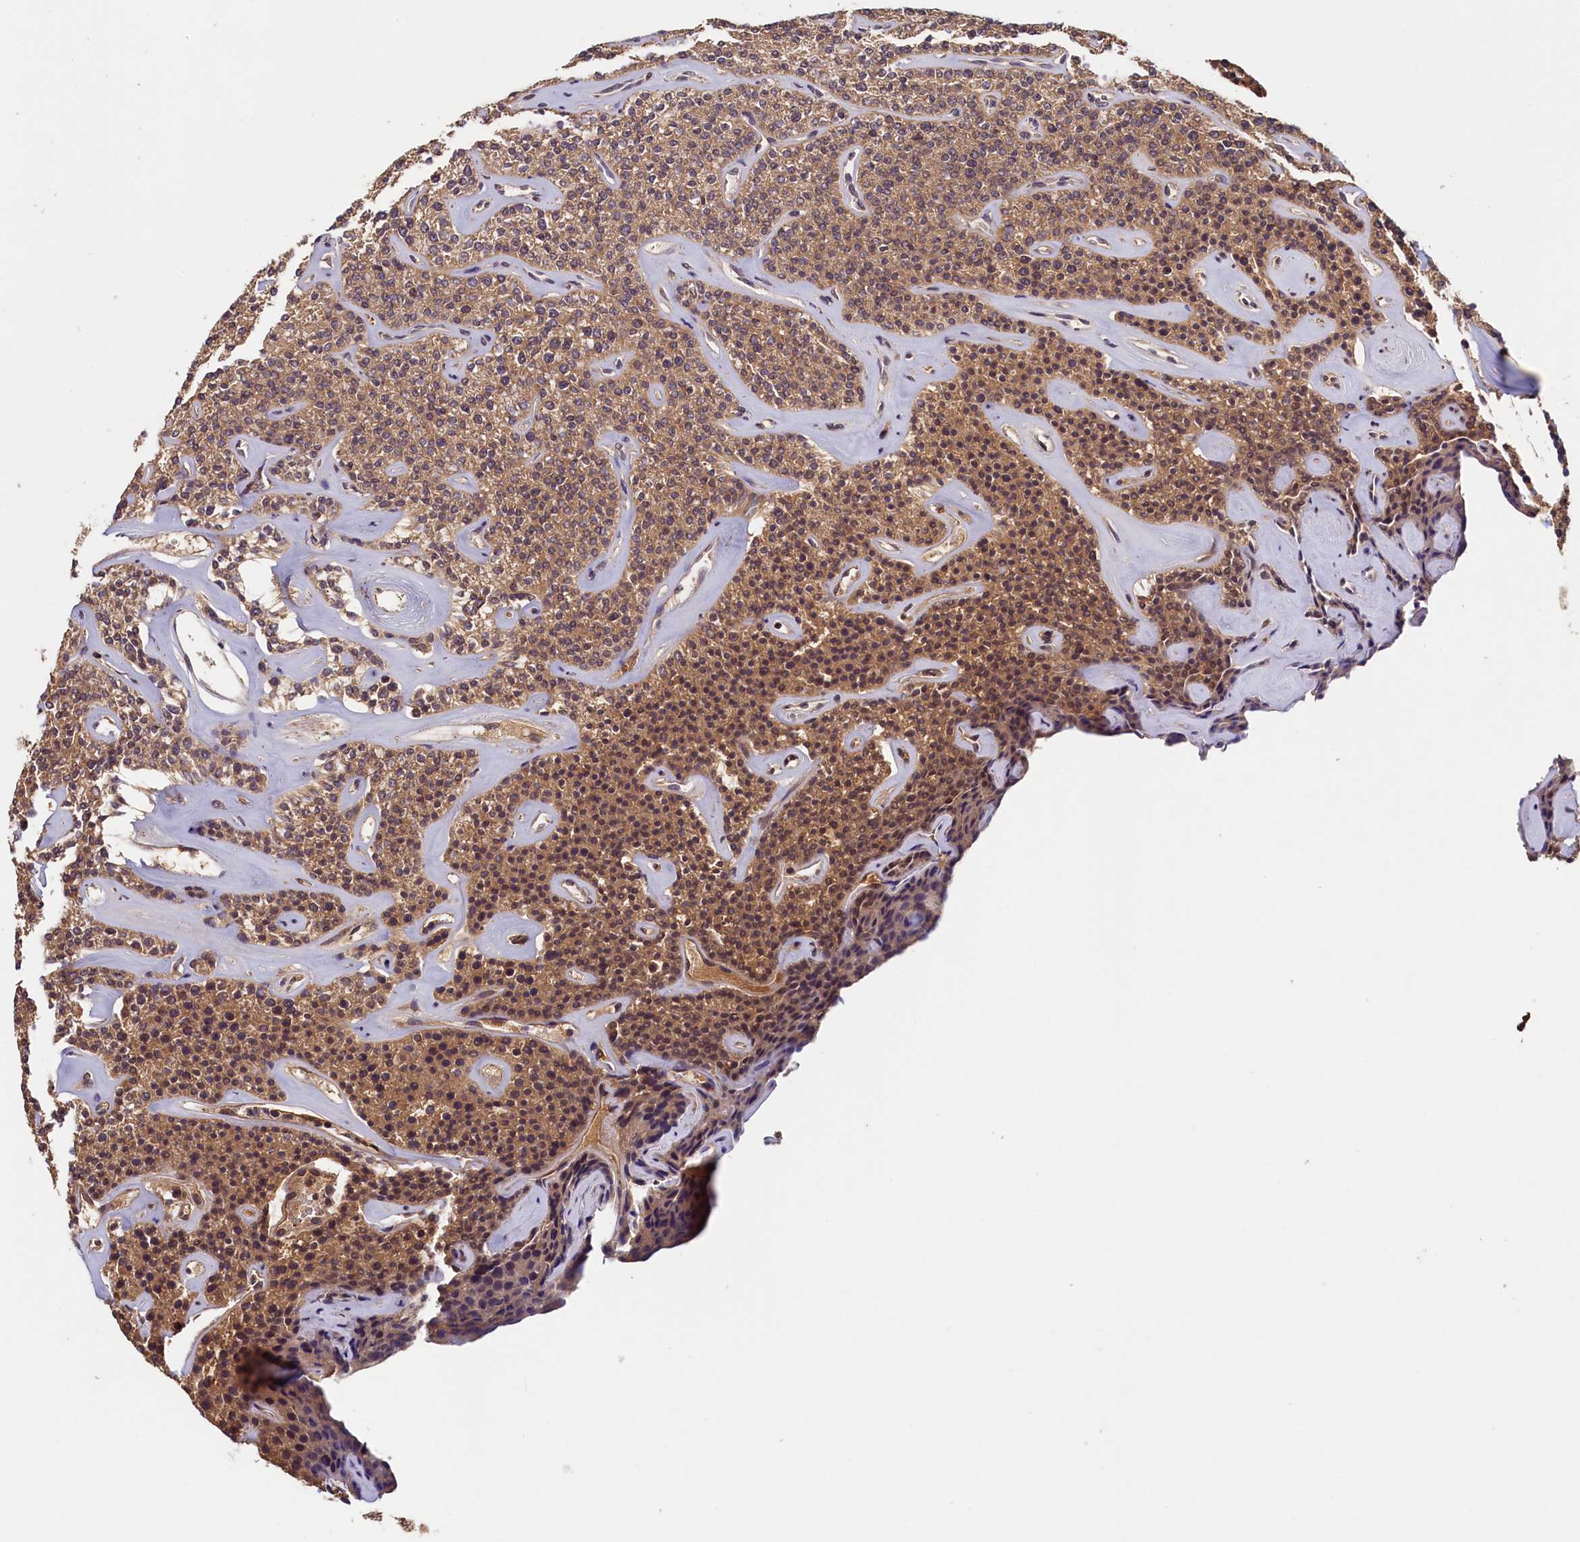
{"staining": {"intensity": "moderate", "quantity": ">75%", "location": "cytoplasmic/membranous,nuclear"}, "tissue": "parathyroid gland", "cell_type": "Glandular cells", "image_type": "normal", "snomed": [{"axis": "morphology", "description": "Normal tissue, NOS"}, {"axis": "topography", "description": "Parathyroid gland"}], "caption": "An image of human parathyroid gland stained for a protein demonstrates moderate cytoplasmic/membranous,nuclear brown staining in glandular cells.", "gene": "NUBP2", "patient": {"sex": "male", "age": 46}}